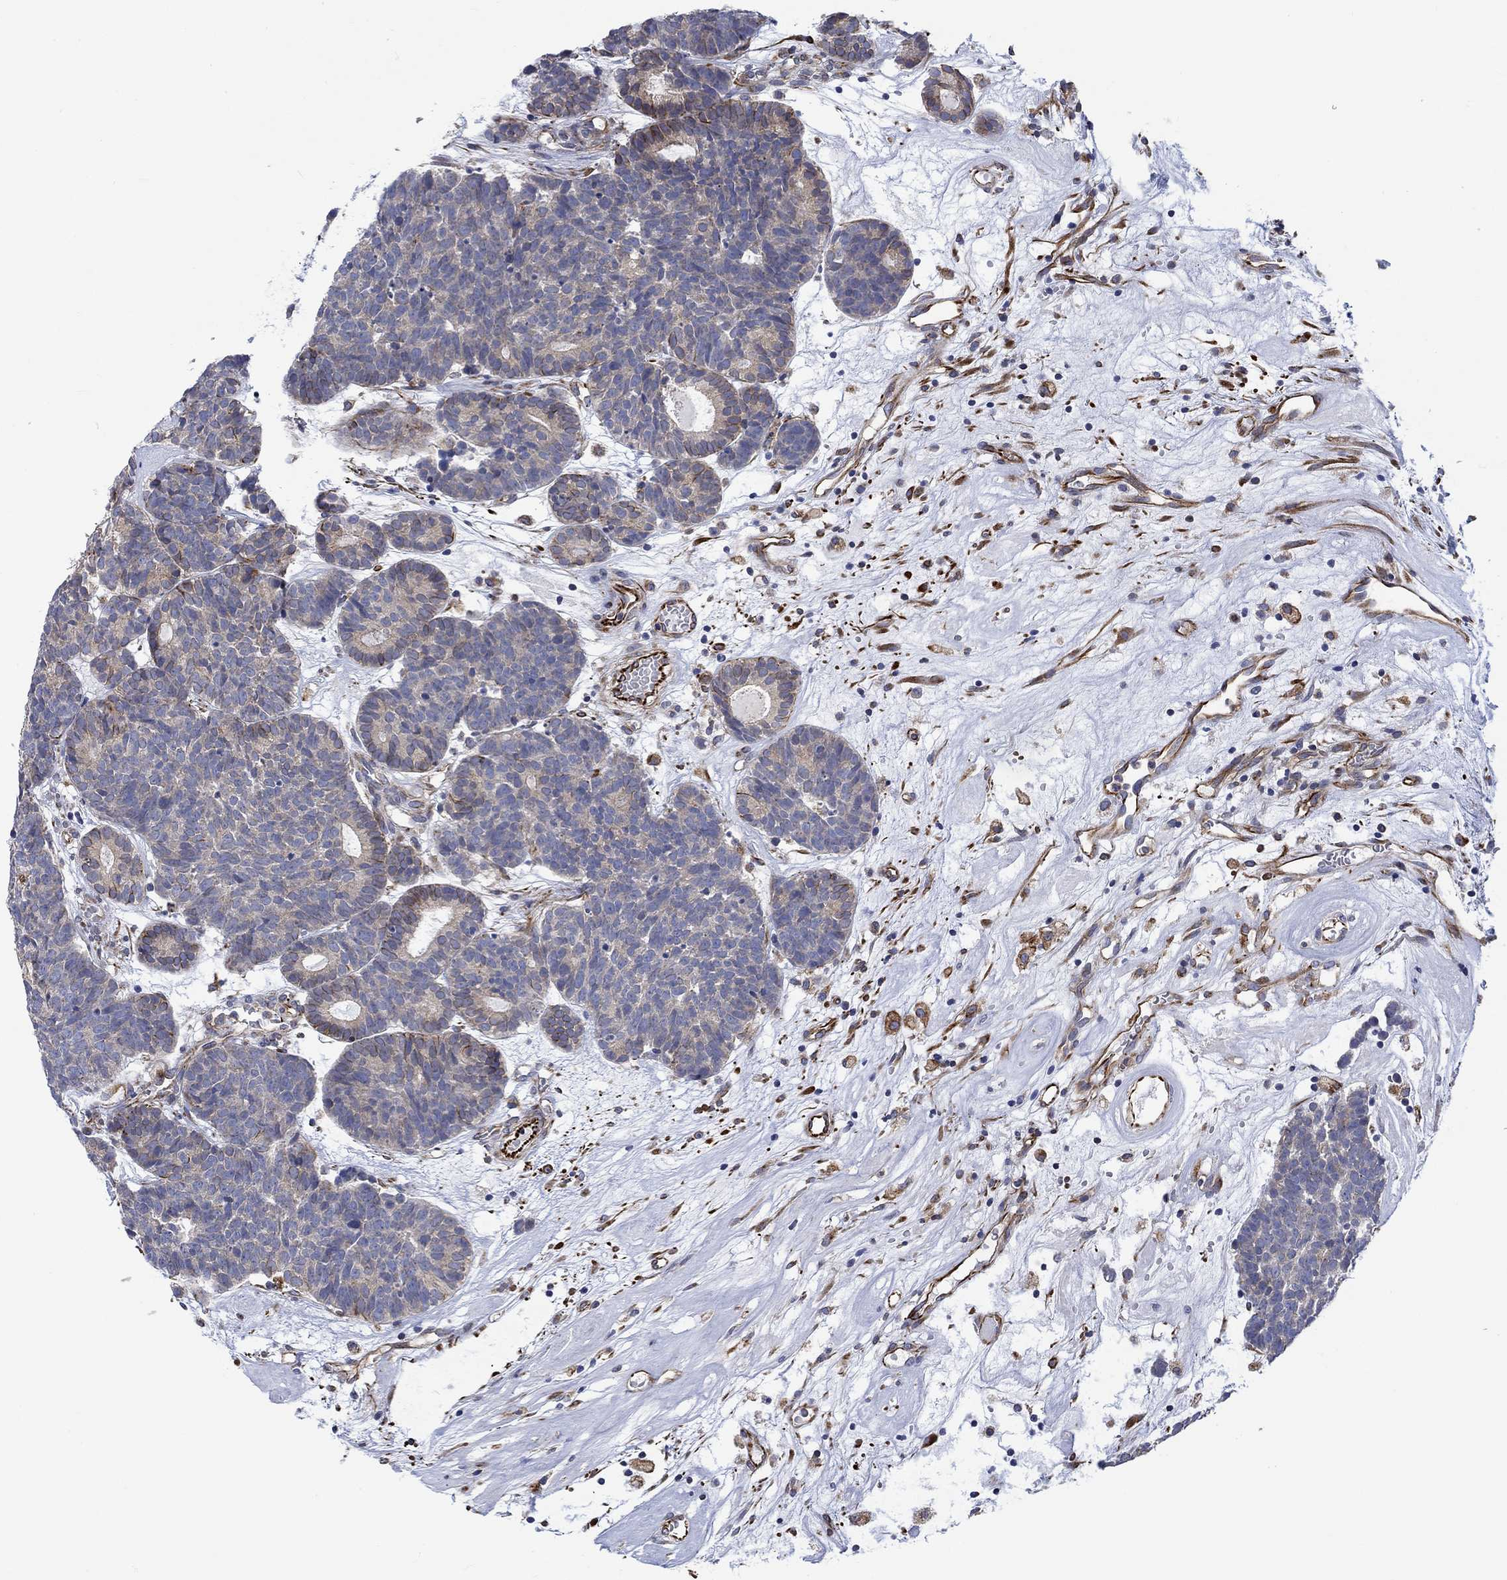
{"staining": {"intensity": "strong", "quantity": "<25%", "location": "cytoplasmic/membranous"}, "tissue": "head and neck cancer", "cell_type": "Tumor cells", "image_type": "cancer", "snomed": [{"axis": "morphology", "description": "Adenocarcinoma, NOS"}, {"axis": "topography", "description": "Head-Neck"}], "caption": "A high-resolution photomicrograph shows immunohistochemistry (IHC) staining of head and neck adenocarcinoma, which shows strong cytoplasmic/membranous positivity in about <25% of tumor cells.", "gene": "CAMK1D", "patient": {"sex": "female", "age": 81}}